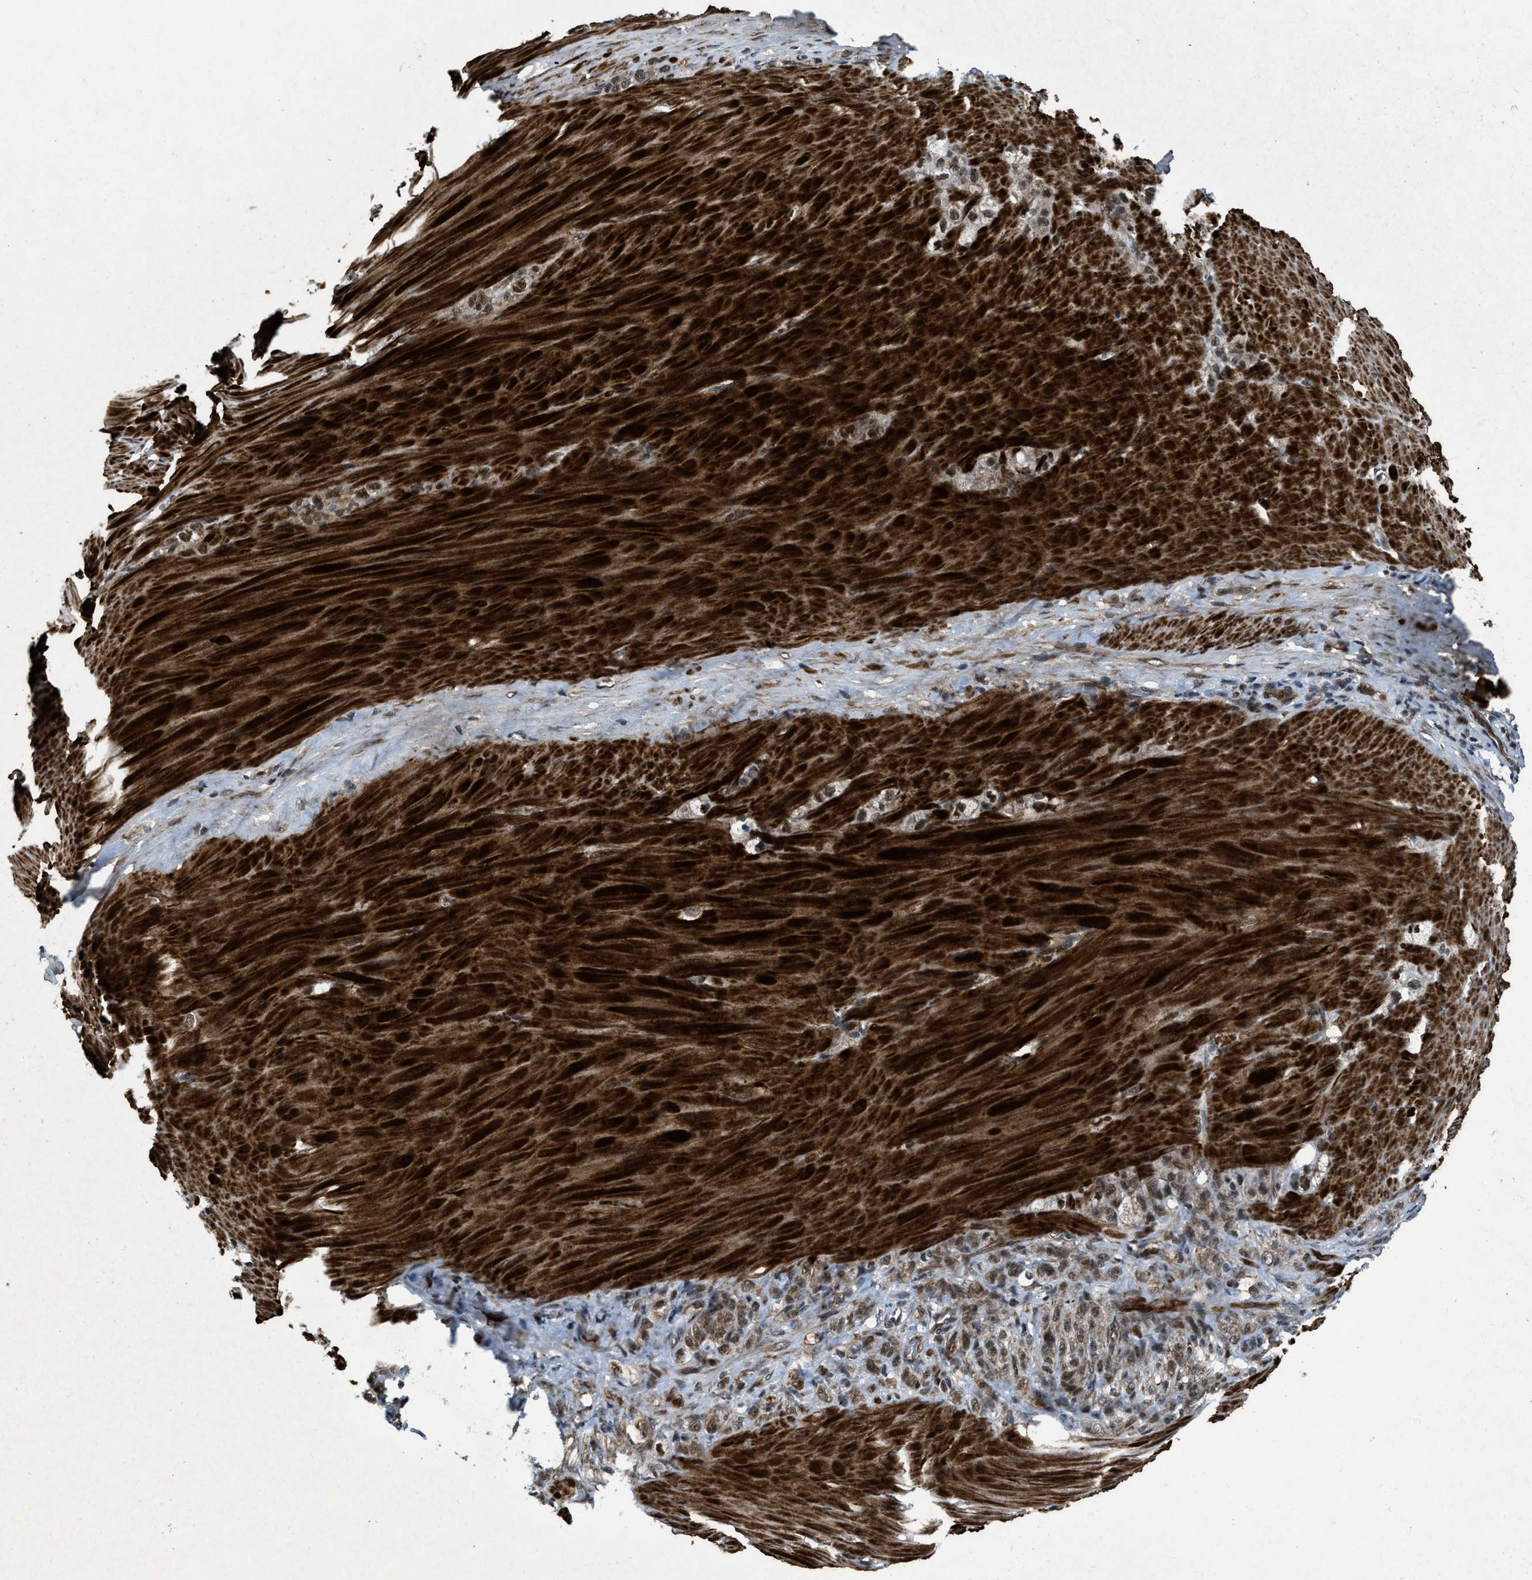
{"staining": {"intensity": "moderate", "quantity": ">75%", "location": "cytoplasmic/membranous,nuclear"}, "tissue": "stomach cancer", "cell_type": "Tumor cells", "image_type": "cancer", "snomed": [{"axis": "morphology", "description": "Normal tissue, NOS"}, {"axis": "morphology", "description": "Adenocarcinoma, NOS"}, {"axis": "topography", "description": "Stomach"}], "caption": "Stomach cancer (adenocarcinoma) was stained to show a protein in brown. There is medium levels of moderate cytoplasmic/membranous and nuclear staining in approximately >75% of tumor cells.", "gene": "ZNF250", "patient": {"sex": "male", "age": 82}}